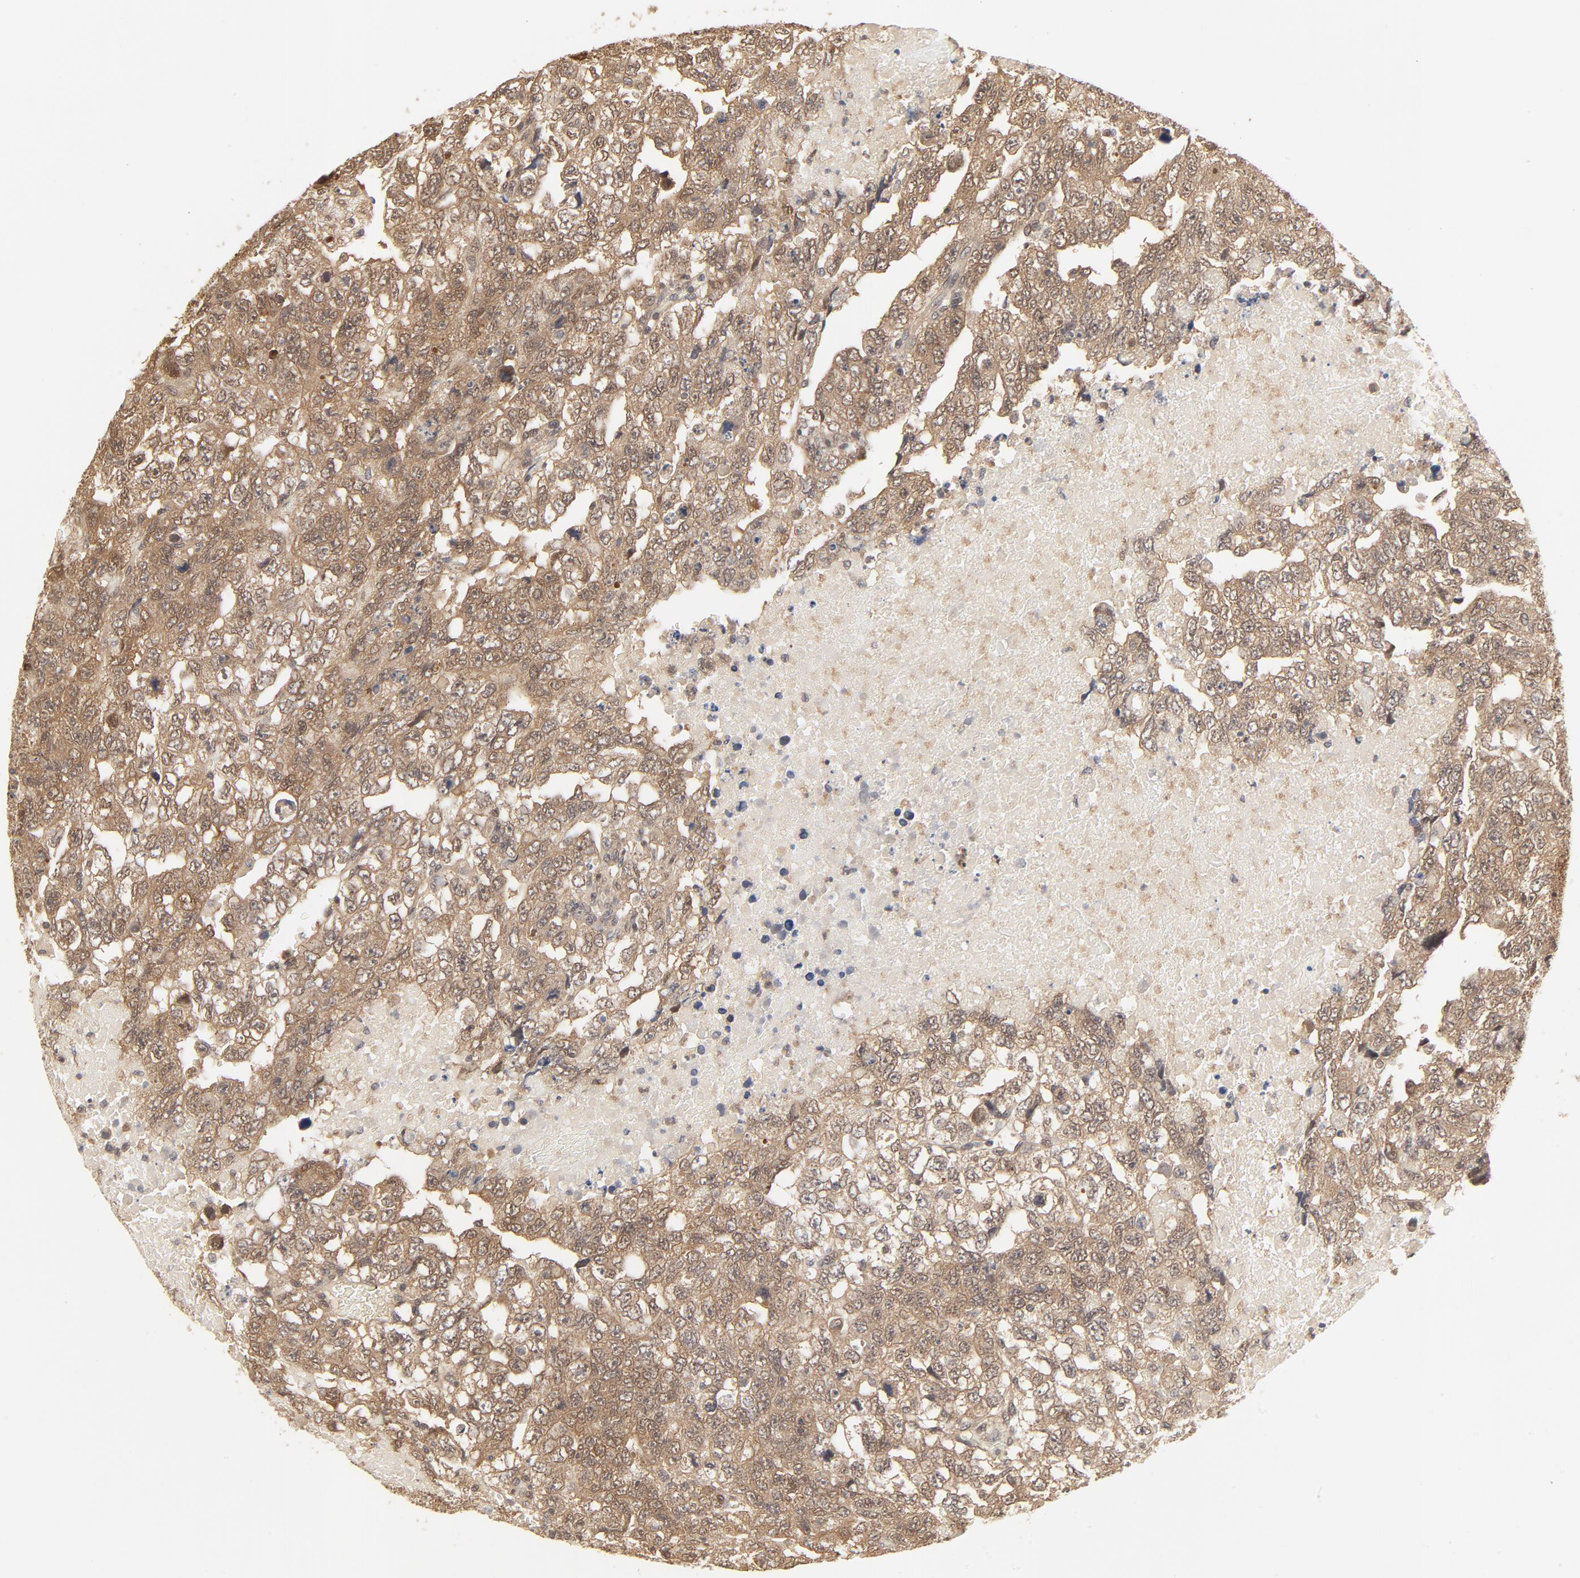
{"staining": {"intensity": "weak", "quantity": ">75%", "location": "cytoplasmic/membranous,nuclear"}, "tissue": "testis cancer", "cell_type": "Tumor cells", "image_type": "cancer", "snomed": [{"axis": "morphology", "description": "Carcinoma, Embryonal, NOS"}, {"axis": "topography", "description": "Testis"}], "caption": "Tumor cells demonstrate low levels of weak cytoplasmic/membranous and nuclear expression in about >75% of cells in testis cancer.", "gene": "NEDD8", "patient": {"sex": "male", "age": 36}}